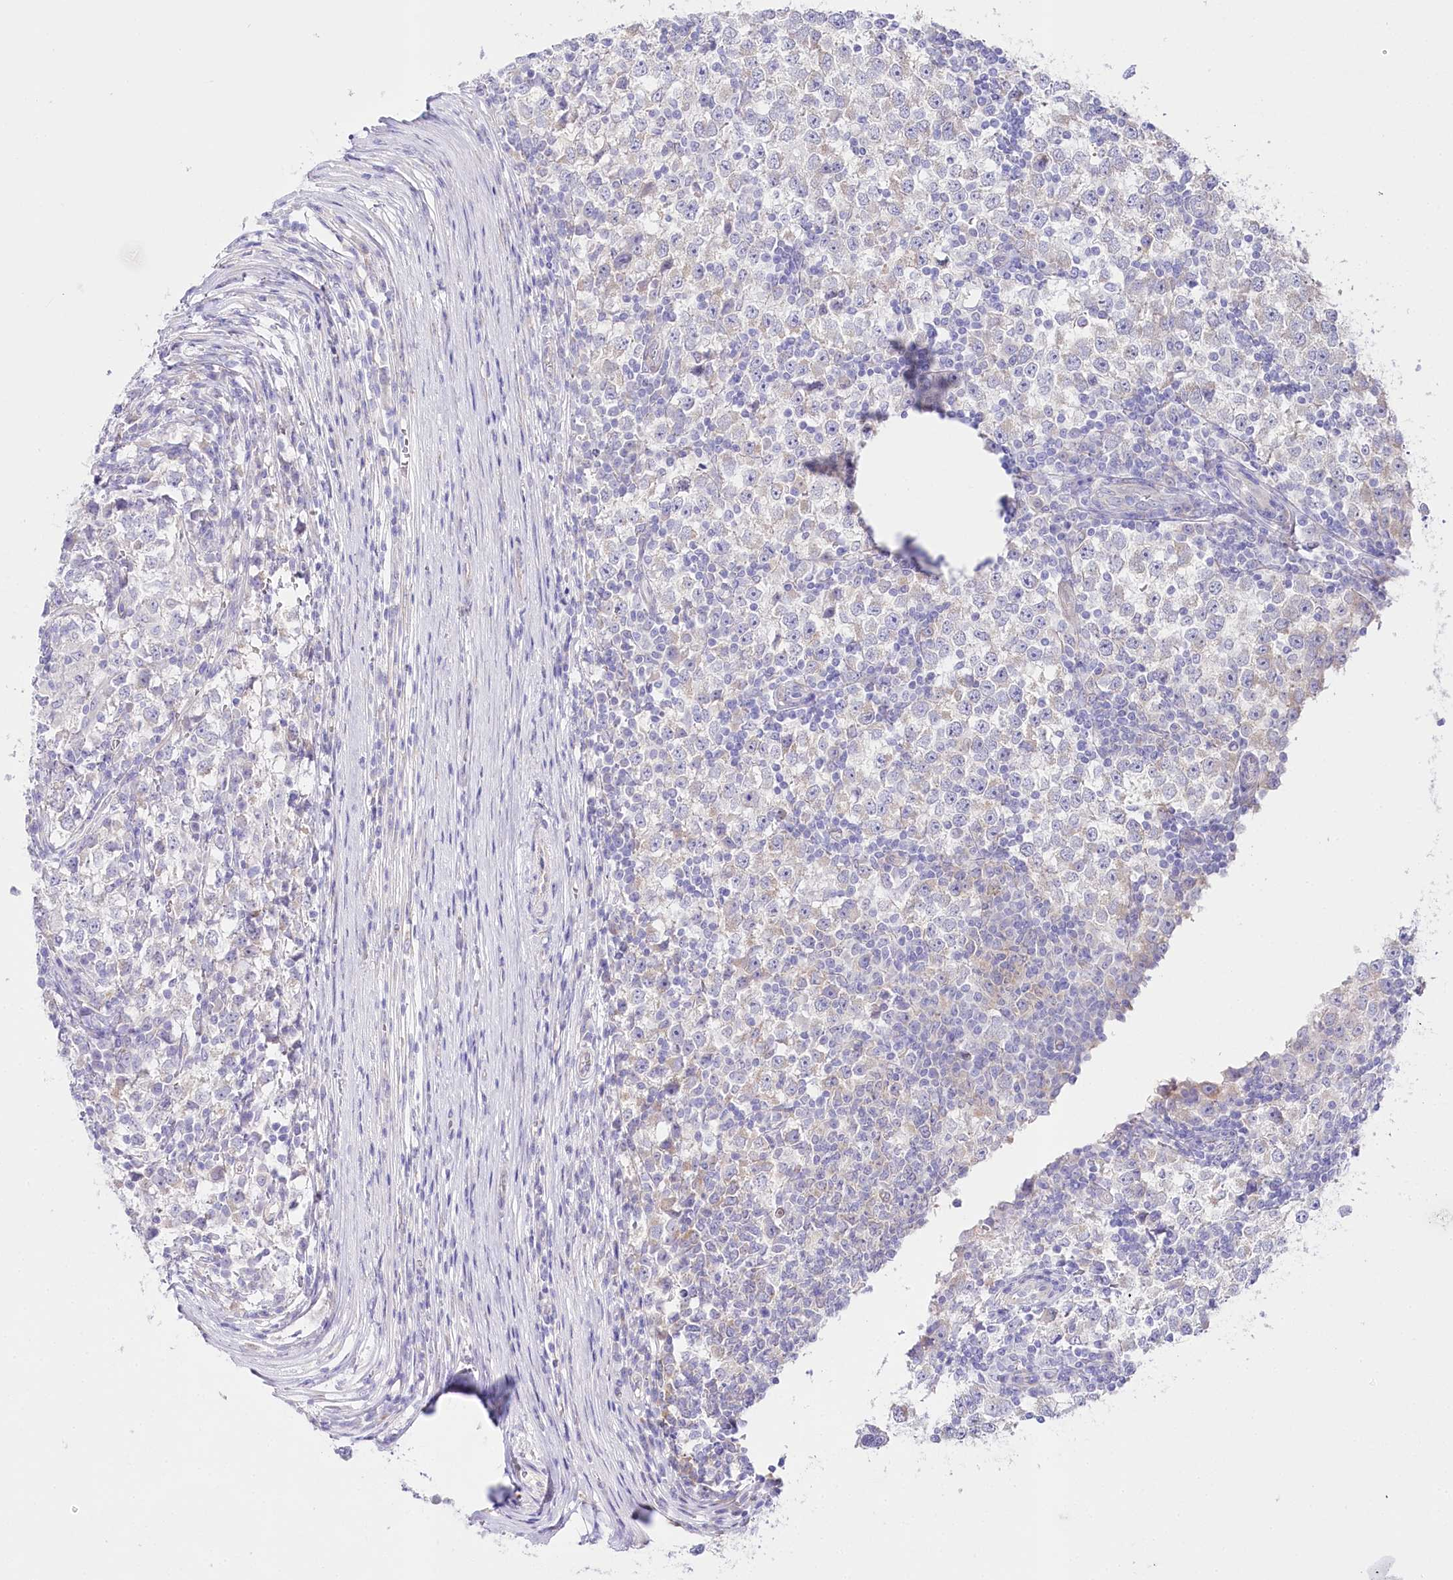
{"staining": {"intensity": "negative", "quantity": "none", "location": "none"}, "tissue": "testis cancer", "cell_type": "Tumor cells", "image_type": "cancer", "snomed": [{"axis": "morphology", "description": "Seminoma, NOS"}, {"axis": "topography", "description": "Testis"}], "caption": "This is an IHC micrograph of human testis seminoma. There is no expression in tumor cells.", "gene": "CSN3", "patient": {"sex": "male", "age": 65}}